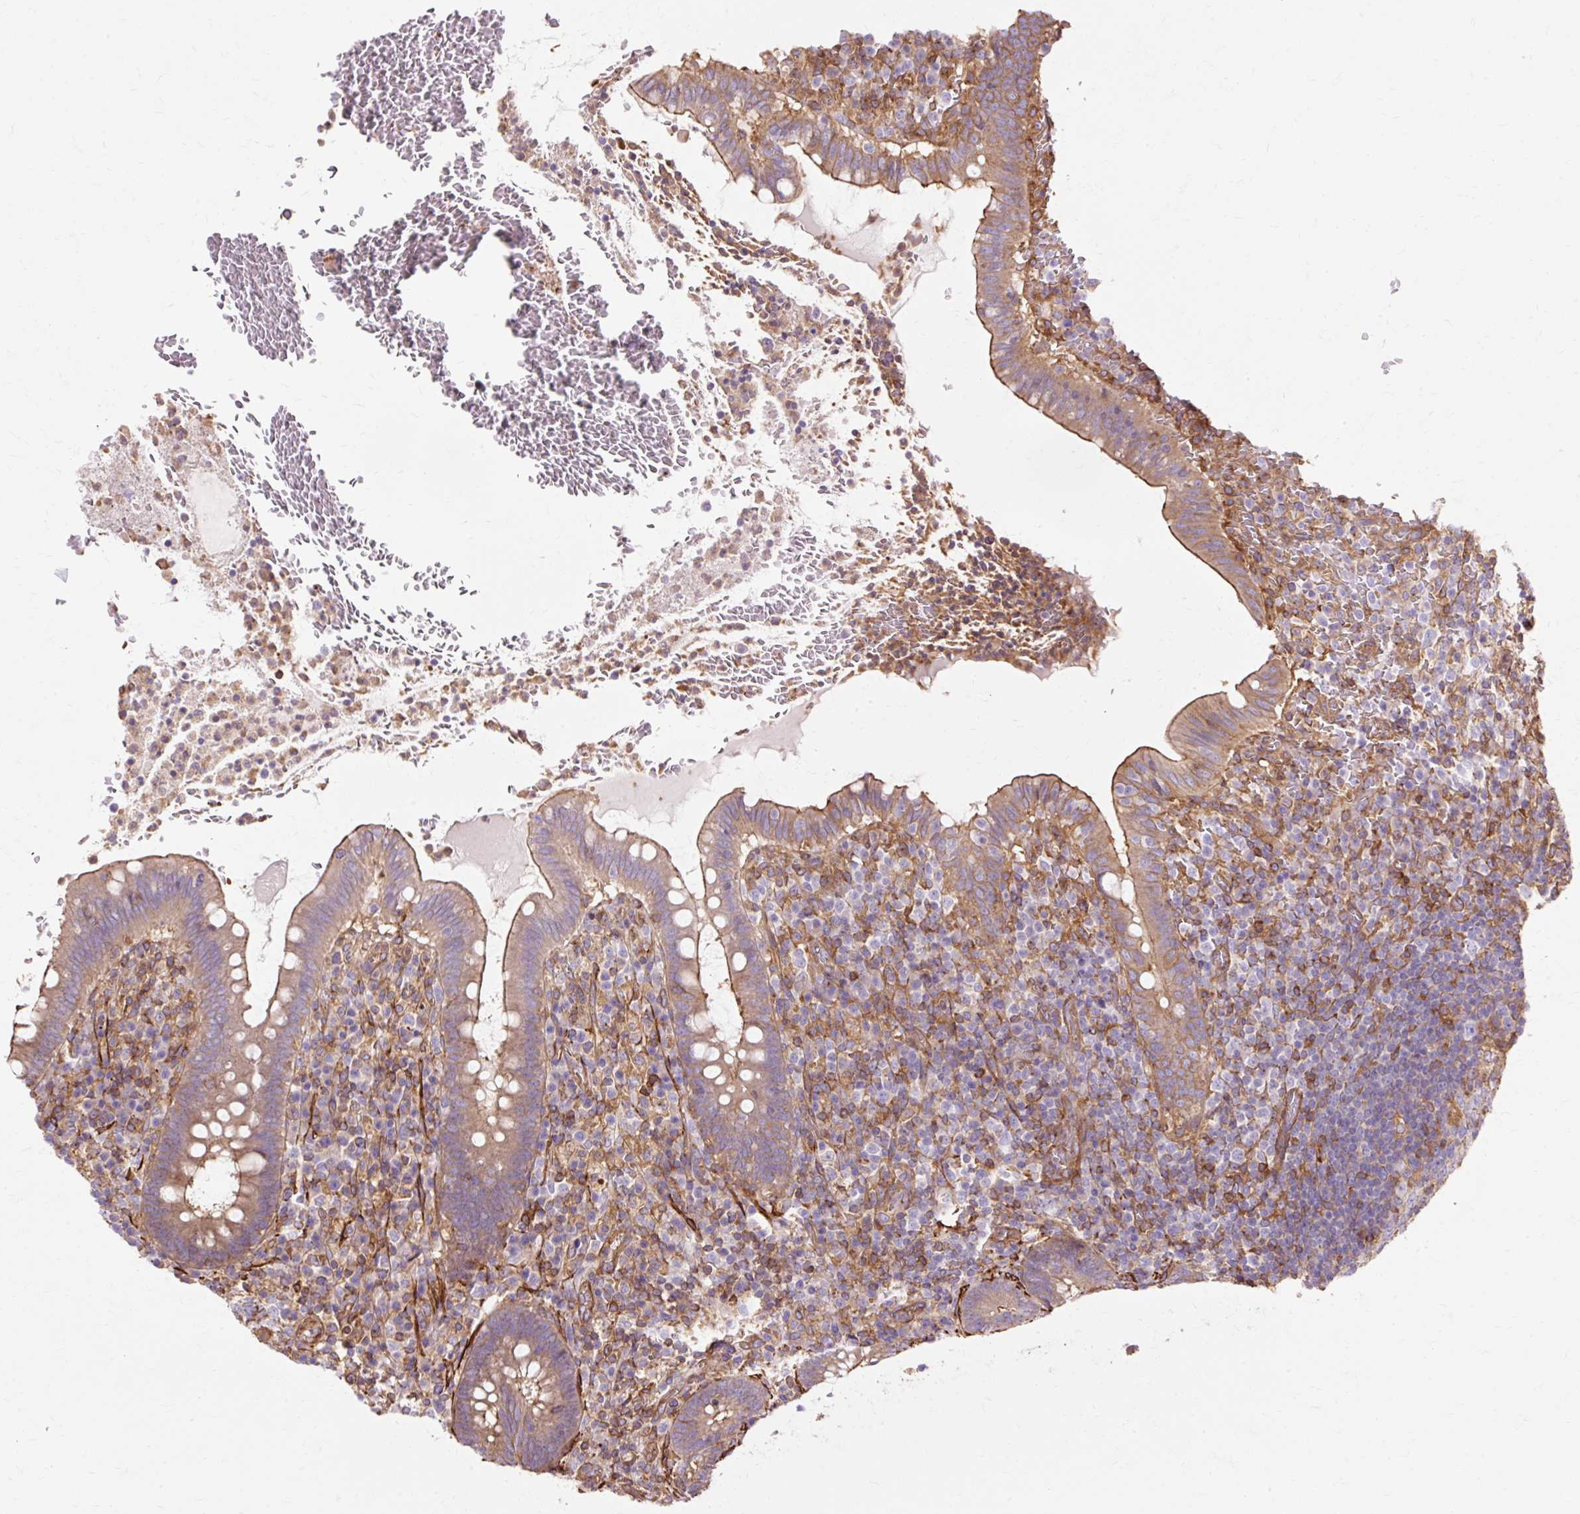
{"staining": {"intensity": "moderate", "quantity": "25%-75%", "location": "cytoplasmic/membranous"}, "tissue": "appendix", "cell_type": "Glandular cells", "image_type": "normal", "snomed": [{"axis": "morphology", "description": "Normal tissue, NOS"}, {"axis": "topography", "description": "Appendix"}], "caption": "Normal appendix shows moderate cytoplasmic/membranous expression in about 25%-75% of glandular cells The staining was performed using DAB (3,3'-diaminobenzidine) to visualize the protein expression in brown, while the nuclei were stained in blue with hematoxylin (Magnification: 20x)..", "gene": "TBC1D2B", "patient": {"sex": "female", "age": 43}}